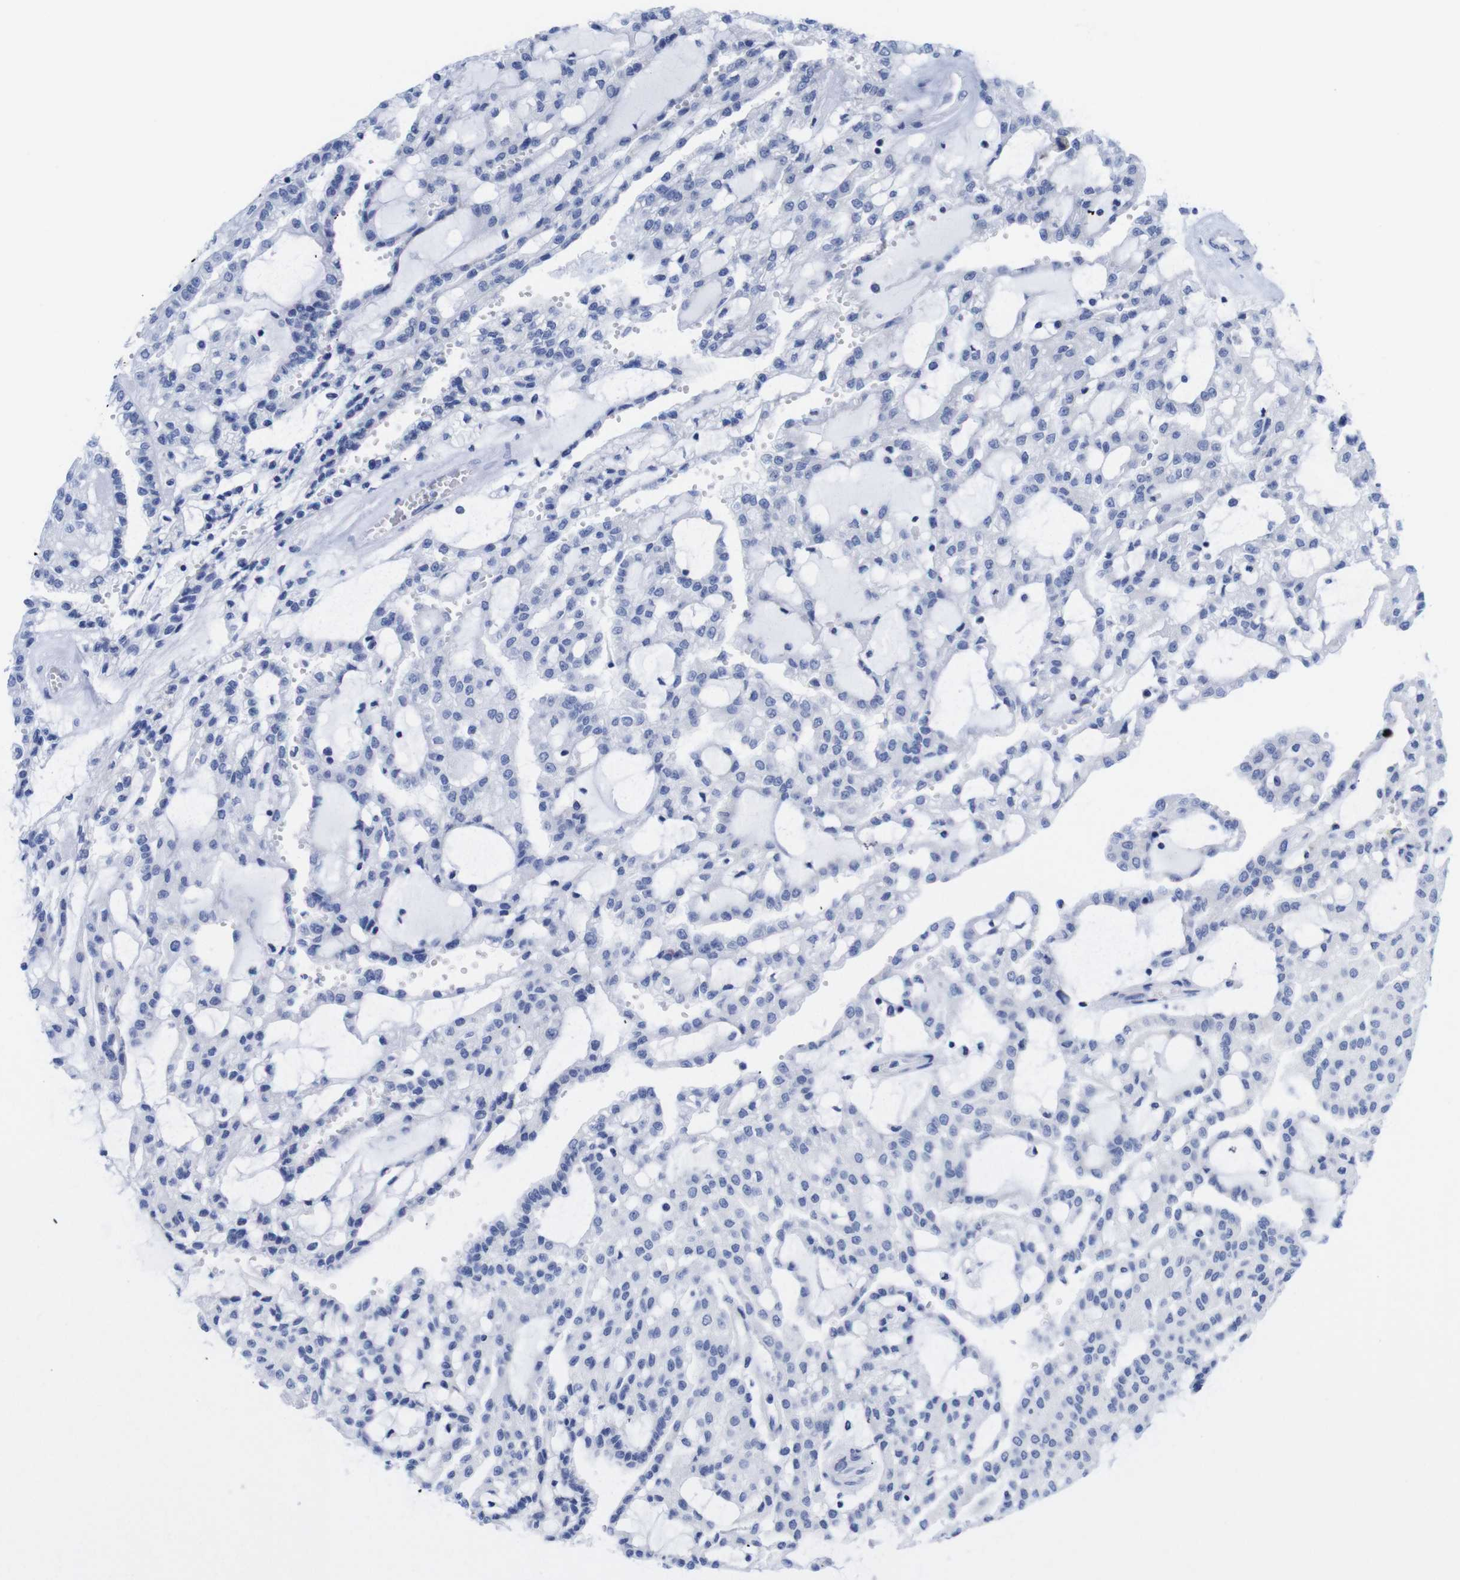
{"staining": {"intensity": "negative", "quantity": "none", "location": "none"}, "tissue": "renal cancer", "cell_type": "Tumor cells", "image_type": "cancer", "snomed": [{"axis": "morphology", "description": "Adenocarcinoma, NOS"}, {"axis": "topography", "description": "Kidney"}], "caption": "Human renal cancer stained for a protein using IHC demonstrates no positivity in tumor cells.", "gene": "LRRC55", "patient": {"sex": "male", "age": 63}}